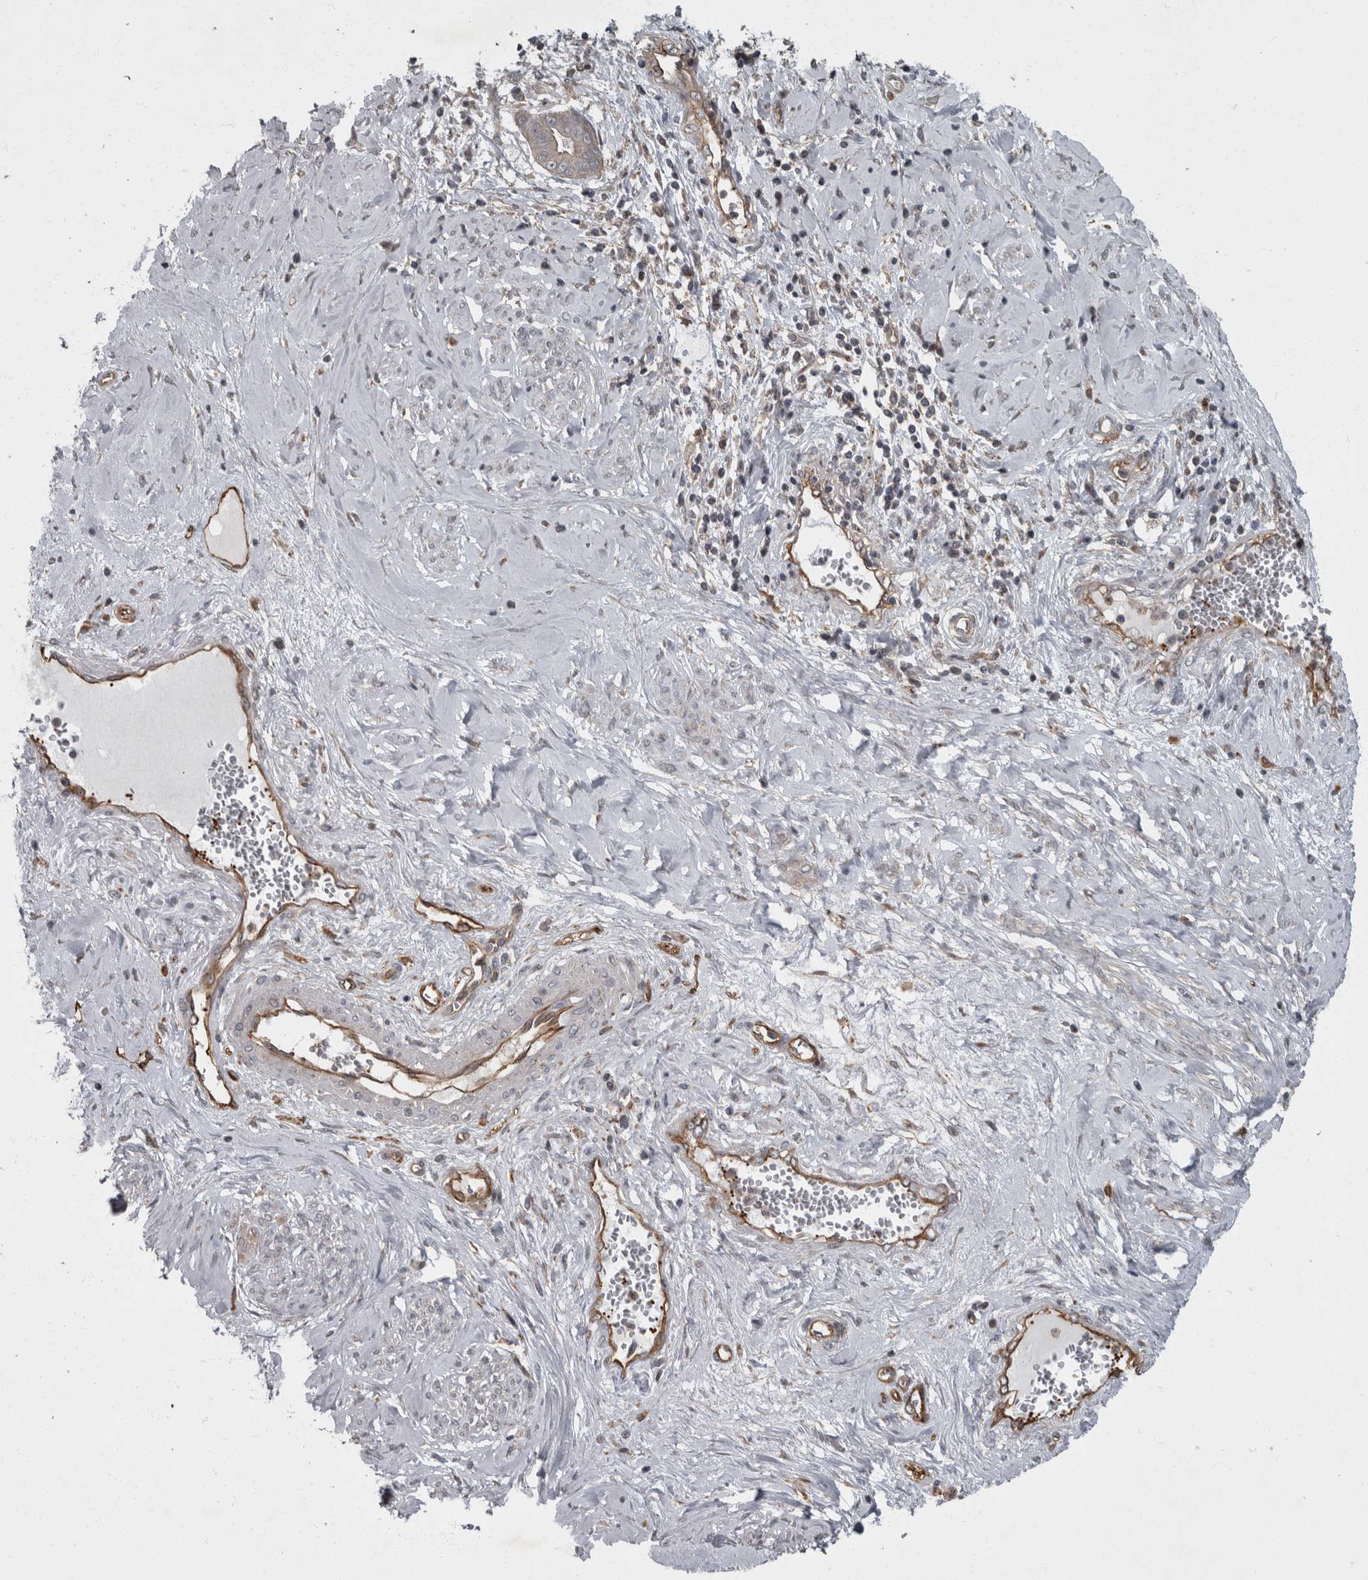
{"staining": {"intensity": "weak", "quantity": "25%-75%", "location": "cytoplasmic/membranous"}, "tissue": "cervical cancer", "cell_type": "Tumor cells", "image_type": "cancer", "snomed": [{"axis": "morphology", "description": "Adenocarcinoma, NOS"}, {"axis": "topography", "description": "Cervix"}], "caption": "This histopathology image displays immunohistochemistry staining of human cervical cancer, with low weak cytoplasmic/membranous staining in approximately 25%-75% of tumor cells.", "gene": "VEGFD", "patient": {"sex": "female", "age": 44}}